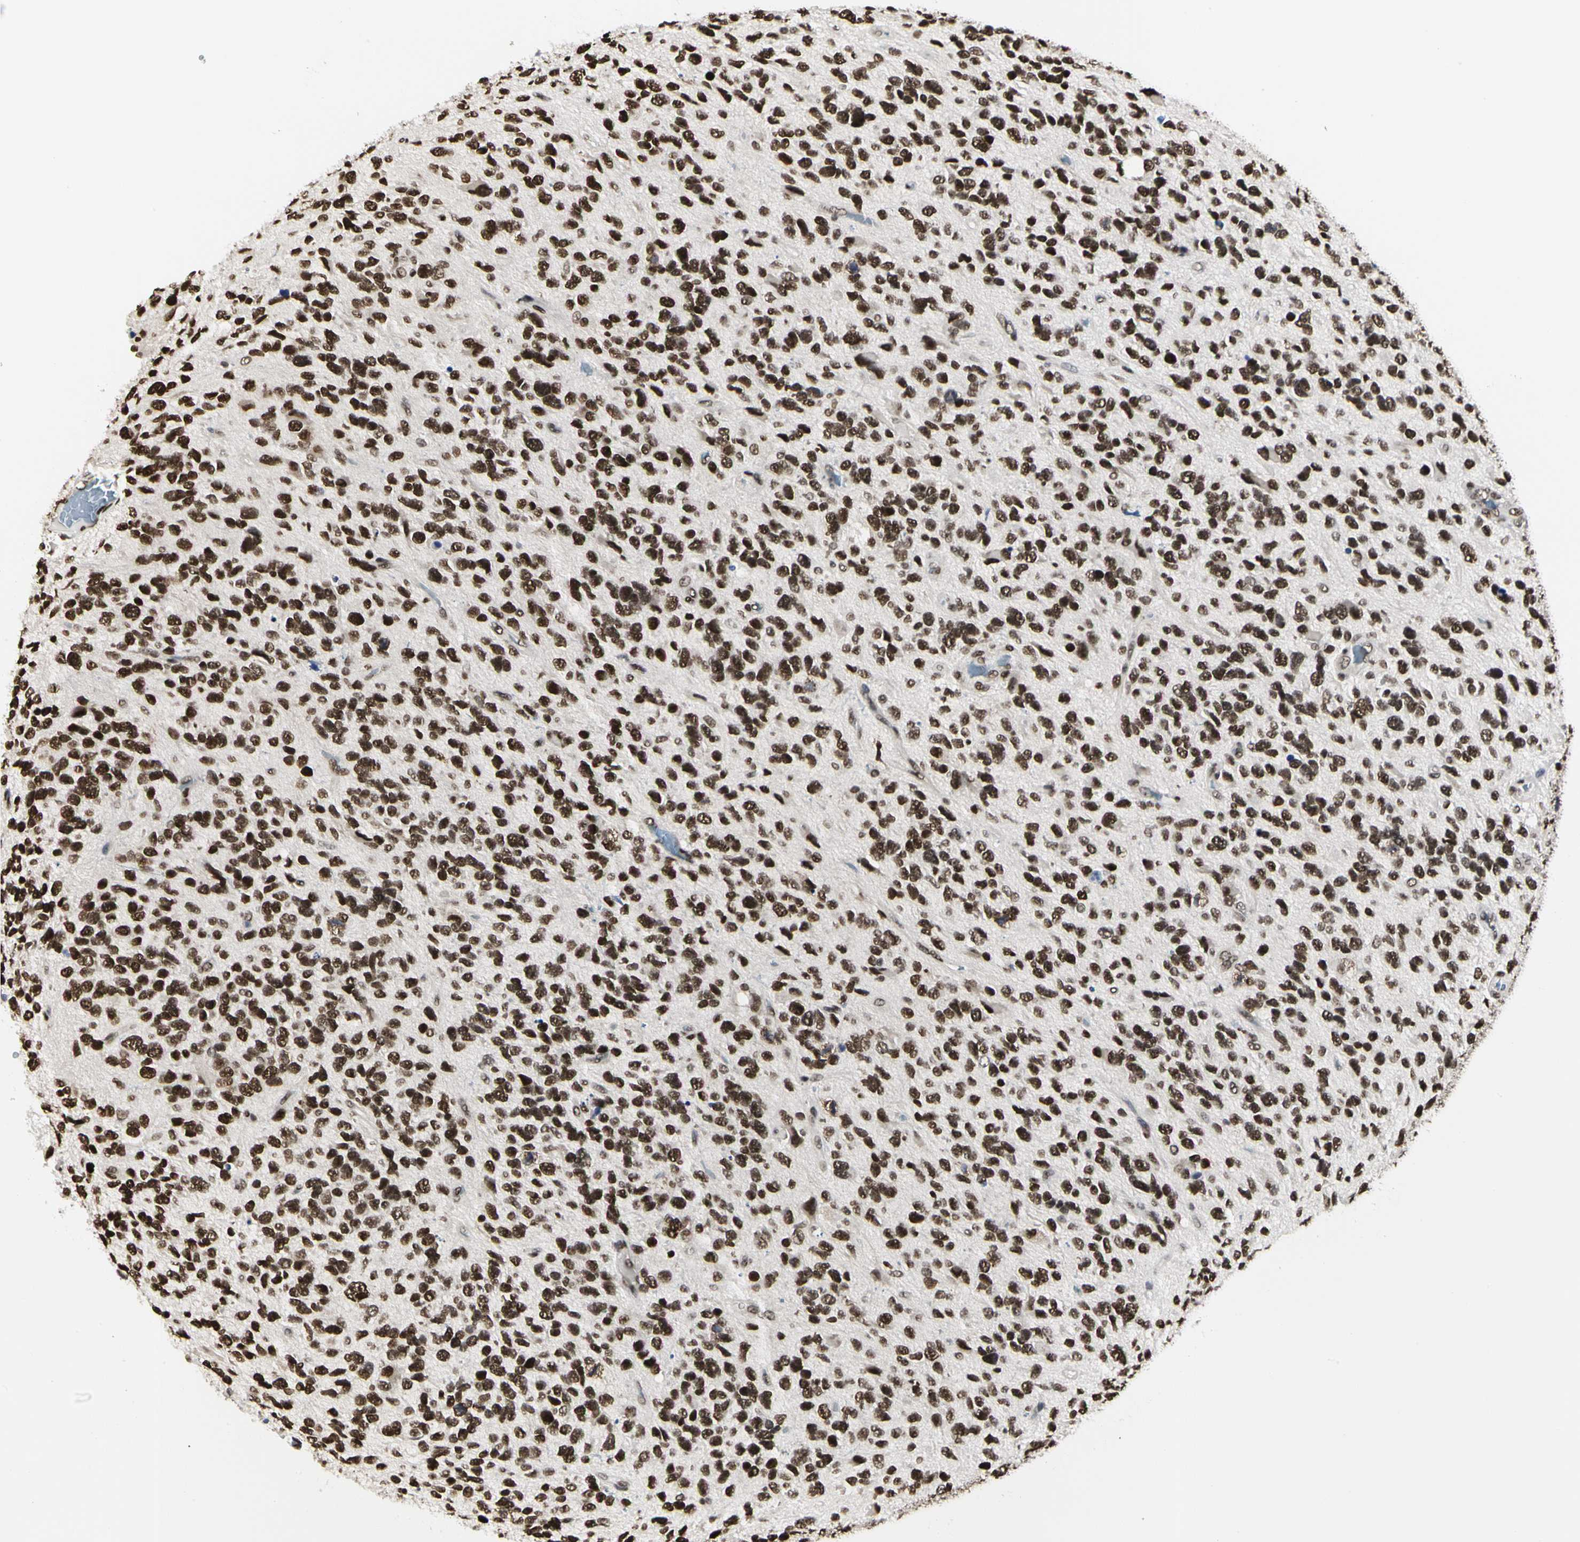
{"staining": {"intensity": "strong", "quantity": ">75%", "location": "nuclear"}, "tissue": "glioma", "cell_type": "Tumor cells", "image_type": "cancer", "snomed": [{"axis": "morphology", "description": "Glioma, malignant, High grade"}, {"axis": "topography", "description": "Brain"}], "caption": "DAB (3,3'-diaminobenzidine) immunohistochemical staining of glioma displays strong nuclear protein expression in about >75% of tumor cells.", "gene": "PRMT3", "patient": {"sex": "female", "age": 58}}